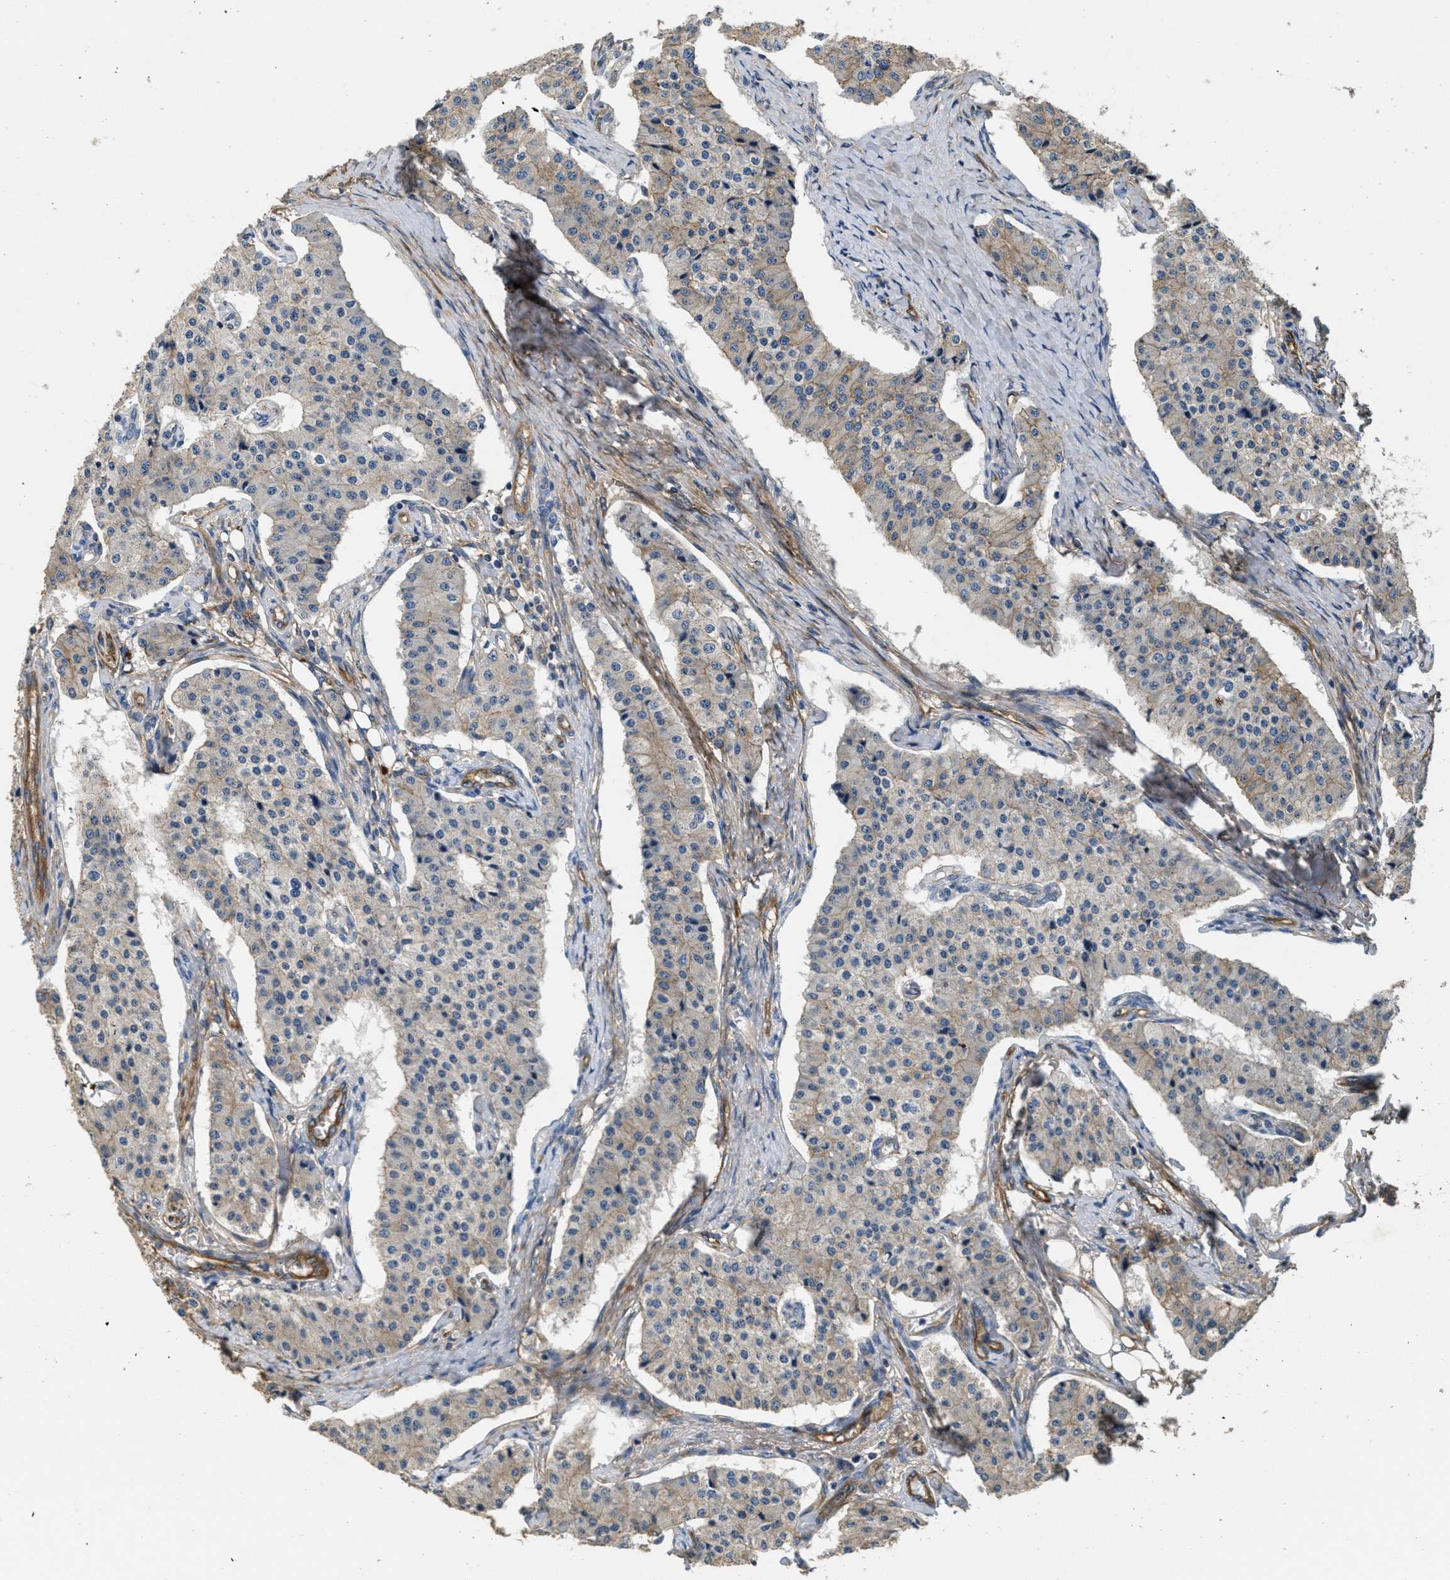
{"staining": {"intensity": "weak", "quantity": "<25%", "location": "cytoplasmic/membranous"}, "tissue": "carcinoid", "cell_type": "Tumor cells", "image_type": "cancer", "snomed": [{"axis": "morphology", "description": "Carcinoid, malignant, NOS"}, {"axis": "topography", "description": "Colon"}], "caption": "High magnification brightfield microscopy of carcinoid stained with DAB (brown) and counterstained with hematoxylin (blue): tumor cells show no significant staining. (DAB (3,3'-diaminobenzidine) immunohistochemistry visualized using brightfield microscopy, high magnification).", "gene": "OSMR", "patient": {"sex": "female", "age": 52}}